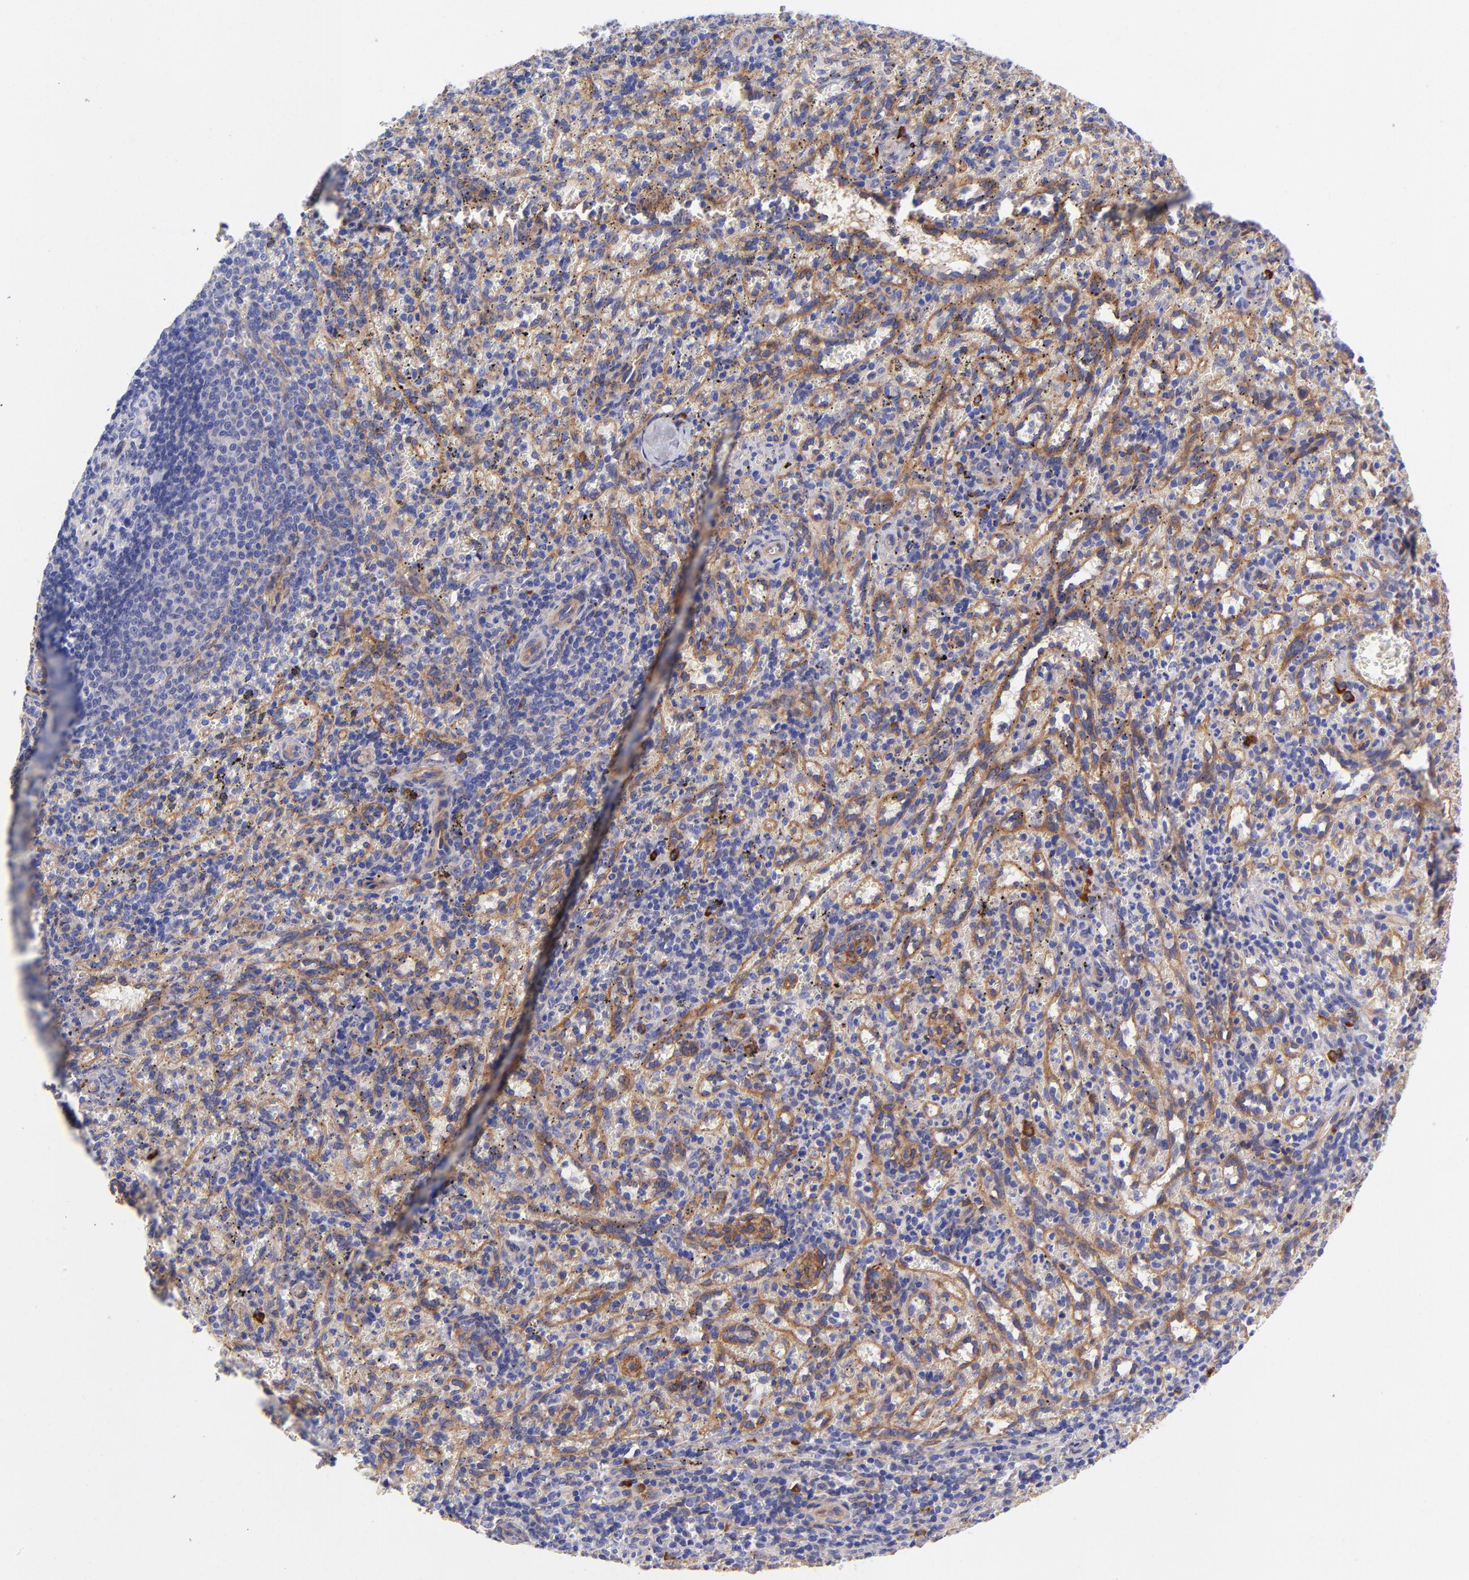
{"staining": {"intensity": "negative", "quantity": "none", "location": "none"}, "tissue": "spleen", "cell_type": "Cells in red pulp", "image_type": "normal", "snomed": [{"axis": "morphology", "description": "Normal tissue, NOS"}, {"axis": "topography", "description": "Spleen"}], "caption": "The image reveals no staining of cells in red pulp in benign spleen.", "gene": "PPFIBP1", "patient": {"sex": "female", "age": 10}}